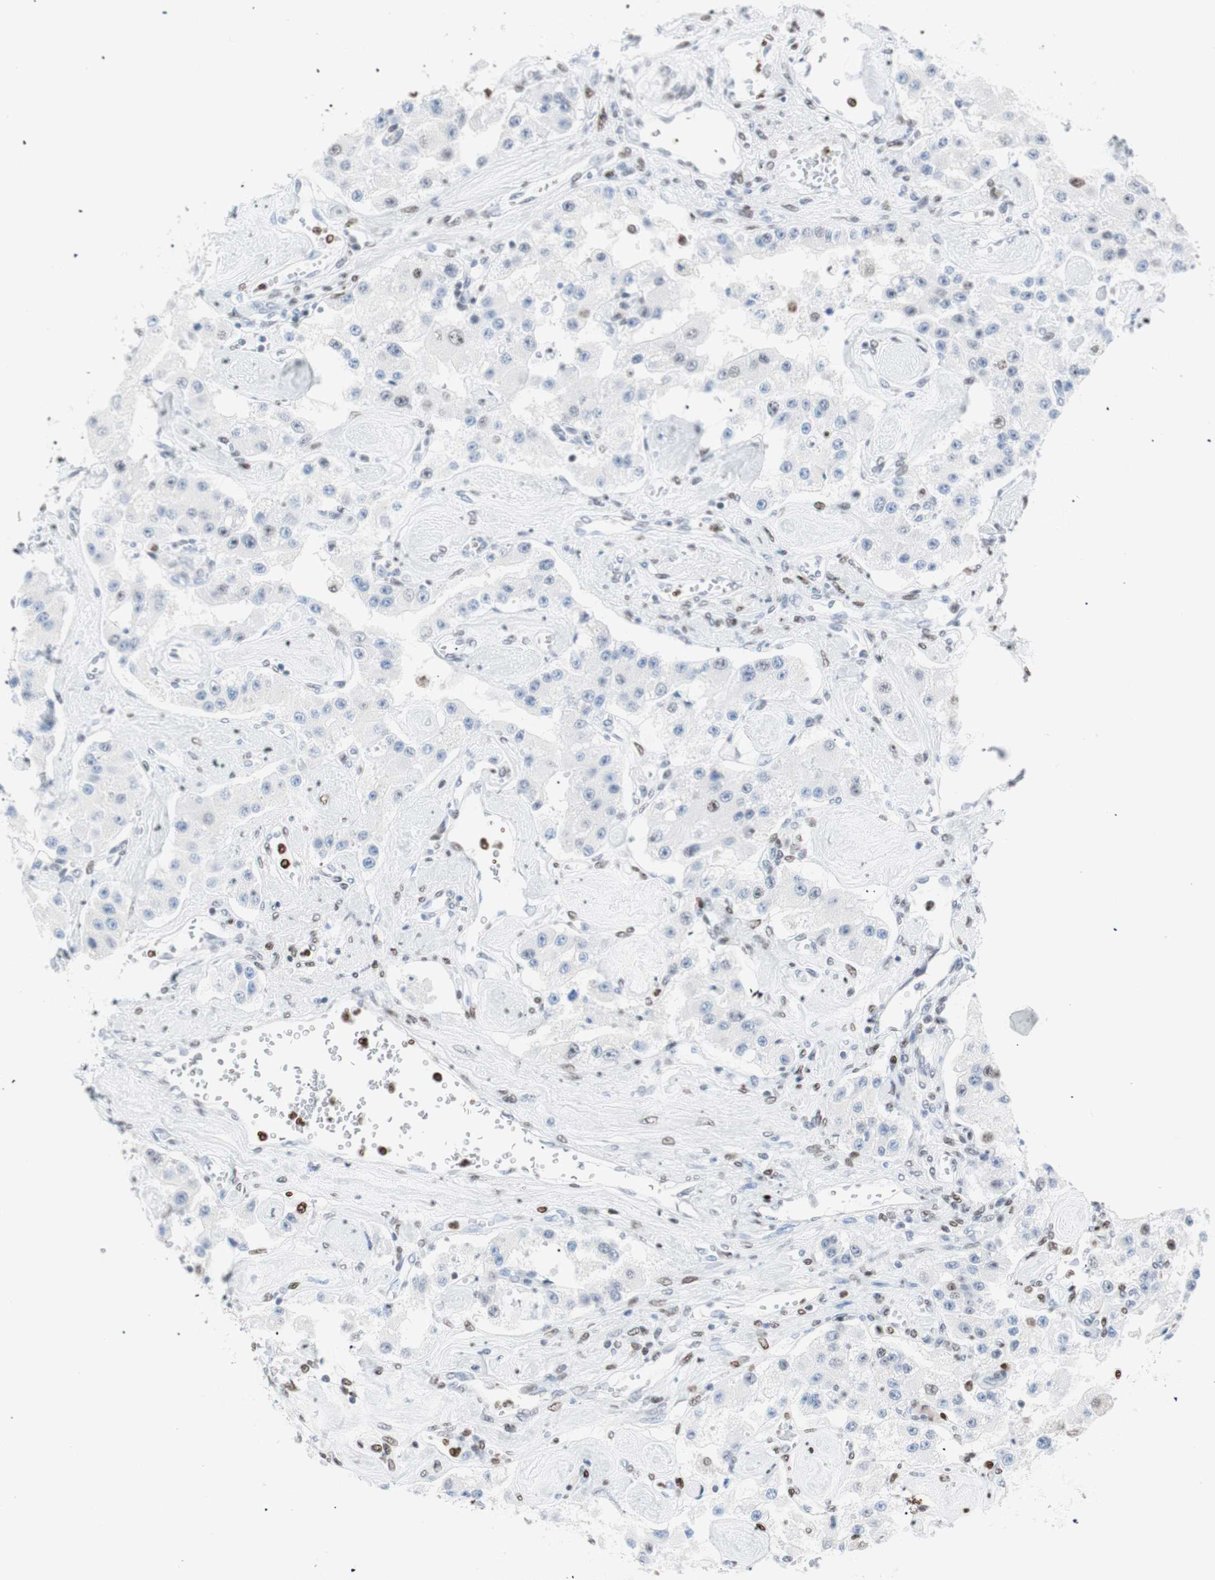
{"staining": {"intensity": "negative", "quantity": "none", "location": "none"}, "tissue": "carcinoid", "cell_type": "Tumor cells", "image_type": "cancer", "snomed": [{"axis": "morphology", "description": "Carcinoid, malignant, NOS"}, {"axis": "topography", "description": "Pancreas"}], "caption": "Photomicrograph shows no protein expression in tumor cells of carcinoid (malignant) tissue. (DAB (3,3'-diaminobenzidine) IHC, high magnification).", "gene": "CEBPB", "patient": {"sex": "male", "age": 41}}